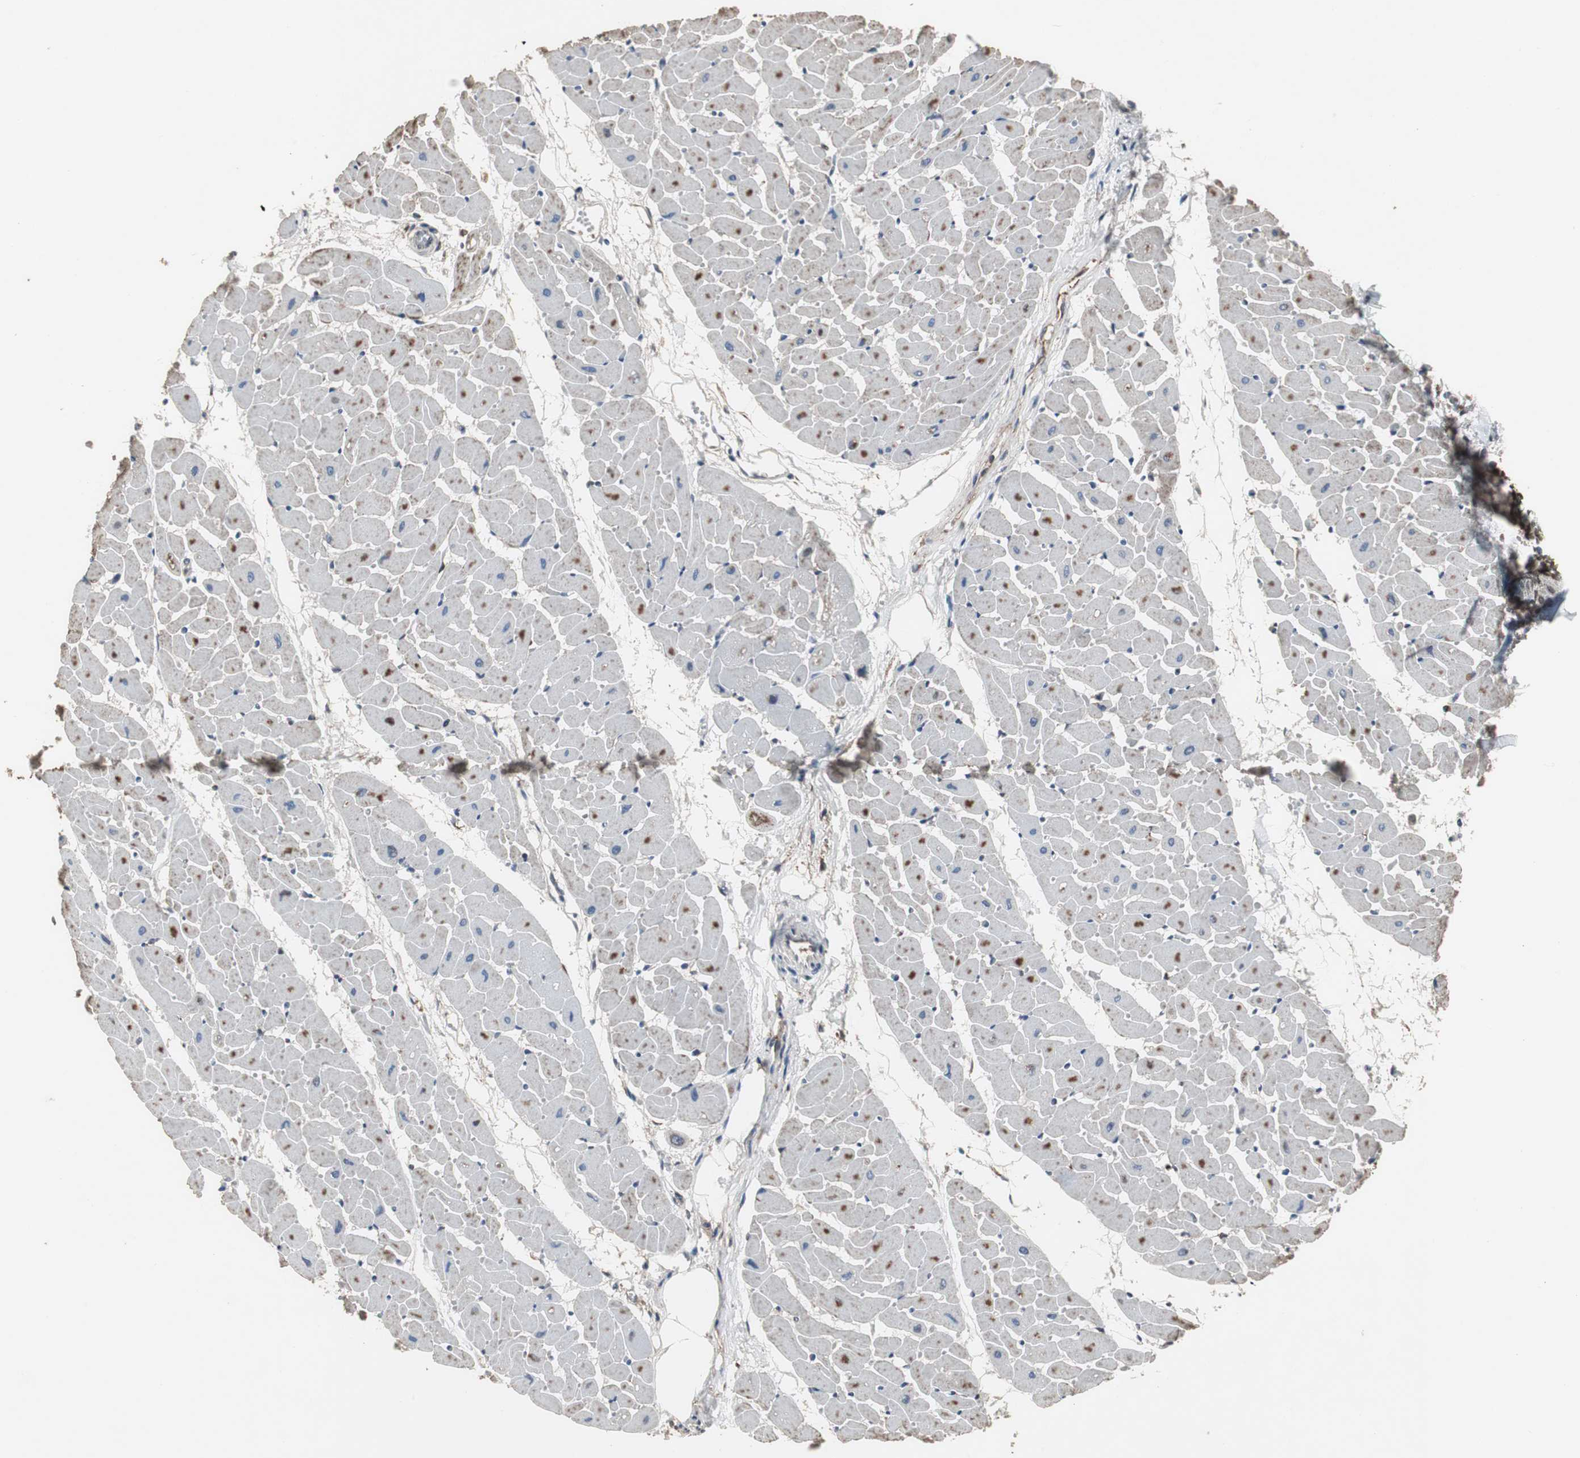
{"staining": {"intensity": "moderate", "quantity": ">75%", "location": "cytoplasmic/membranous"}, "tissue": "heart muscle", "cell_type": "Cardiomyocytes", "image_type": "normal", "snomed": [{"axis": "morphology", "description": "Normal tissue, NOS"}, {"axis": "topography", "description": "Heart"}], "caption": "Brown immunohistochemical staining in unremarkable human heart muscle exhibits moderate cytoplasmic/membranous positivity in approximately >75% of cardiomyocytes.", "gene": "ZSCAN22", "patient": {"sex": "female", "age": 19}}